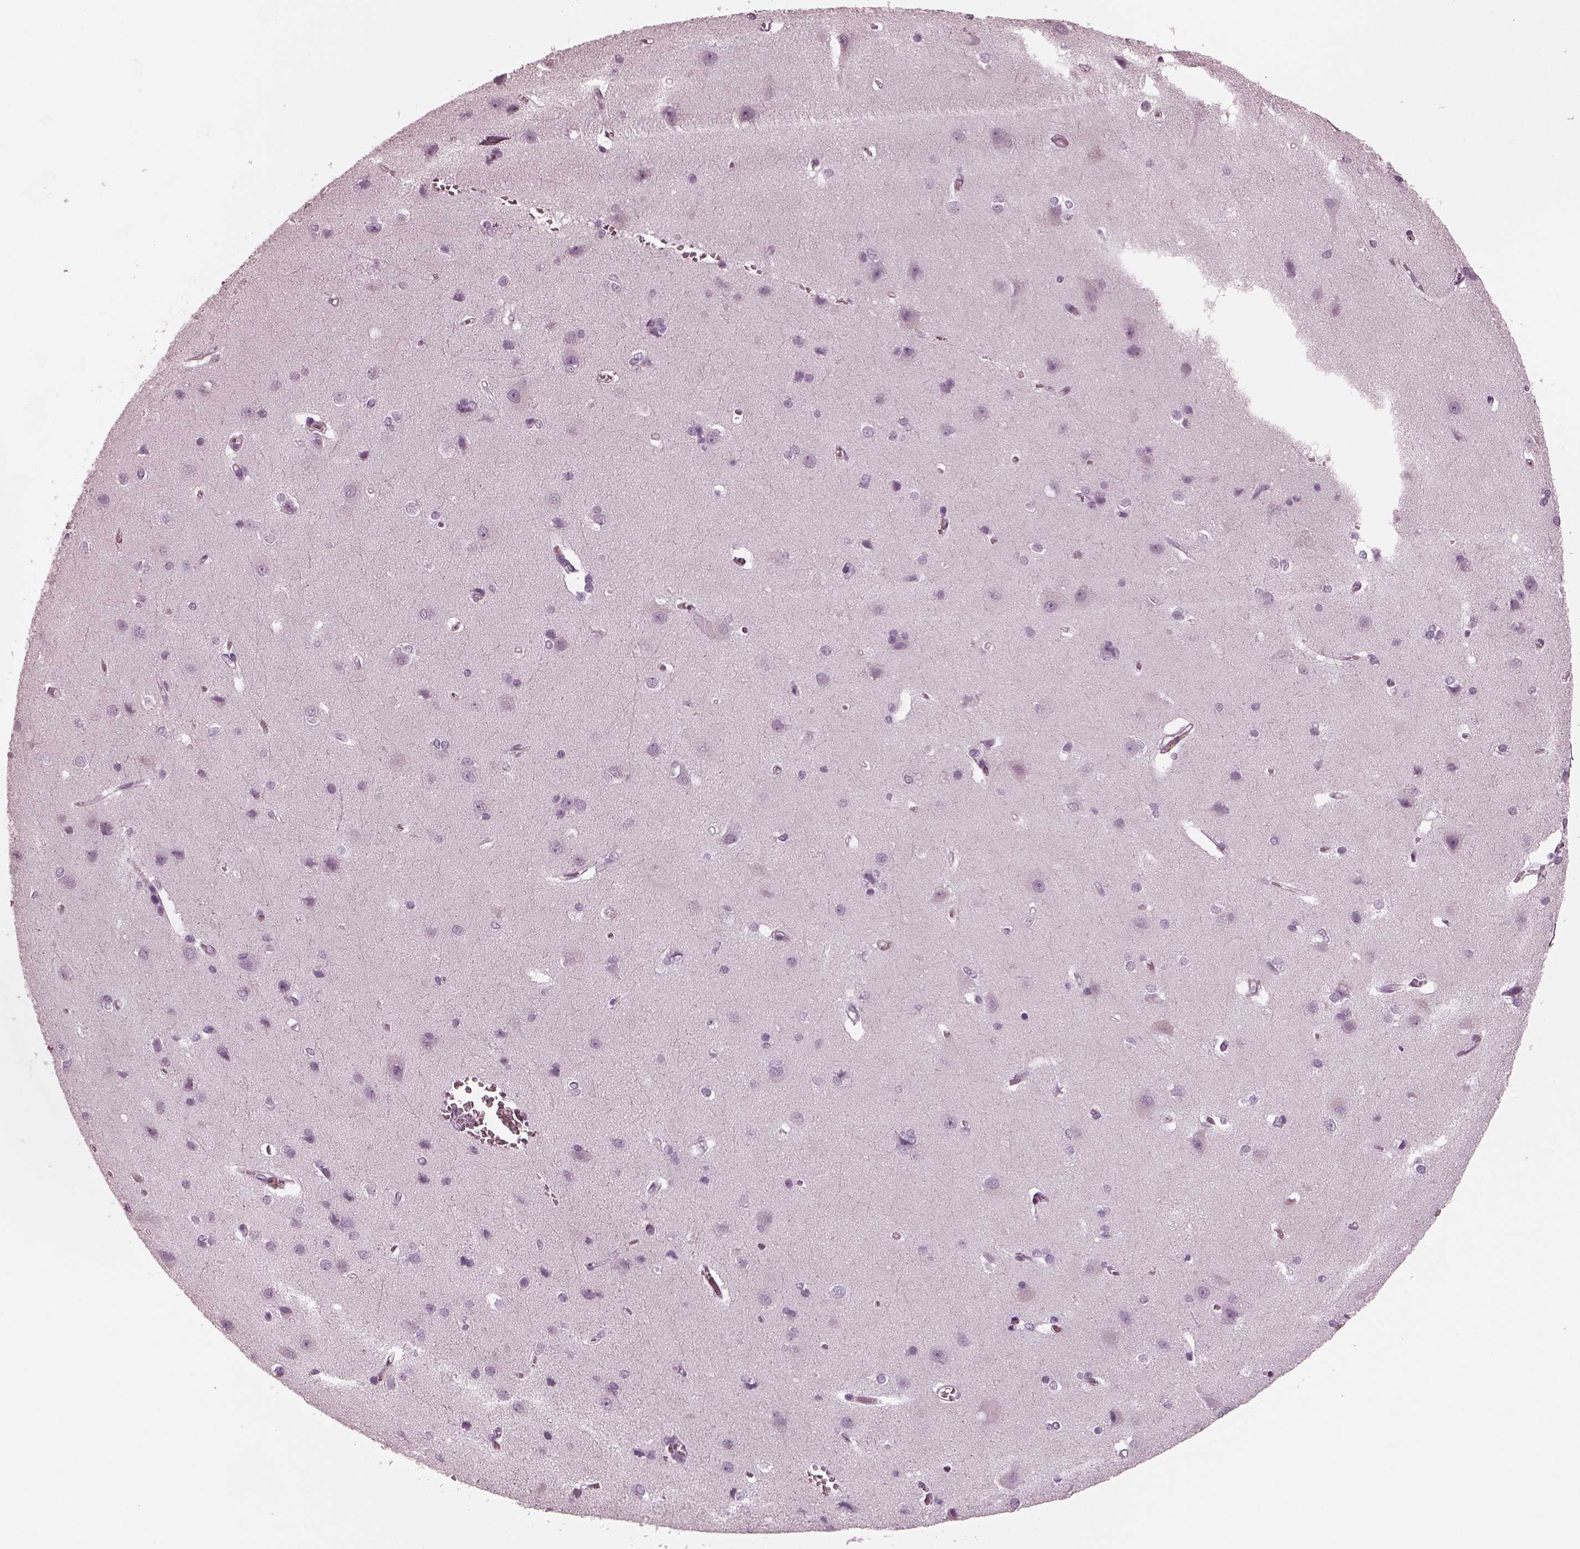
{"staining": {"intensity": "negative", "quantity": "none", "location": "none"}, "tissue": "cerebral cortex", "cell_type": "Endothelial cells", "image_type": "normal", "snomed": [{"axis": "morphology", "description": "Normal tissue, NOS"}, {"axis": "topography", "description": "Cerebral cortex"}], "caption": "Immunohistochemistry photomicrograph of unremarkable human cerebral cortex stained for a protein (brown), which shows no expression in endothelial cells. (DAB immunohistochemistry (IHC) with hematoxylin counter stain).", "gene": "RCVRN", "patient": {"sex": "male", "age": 37}}